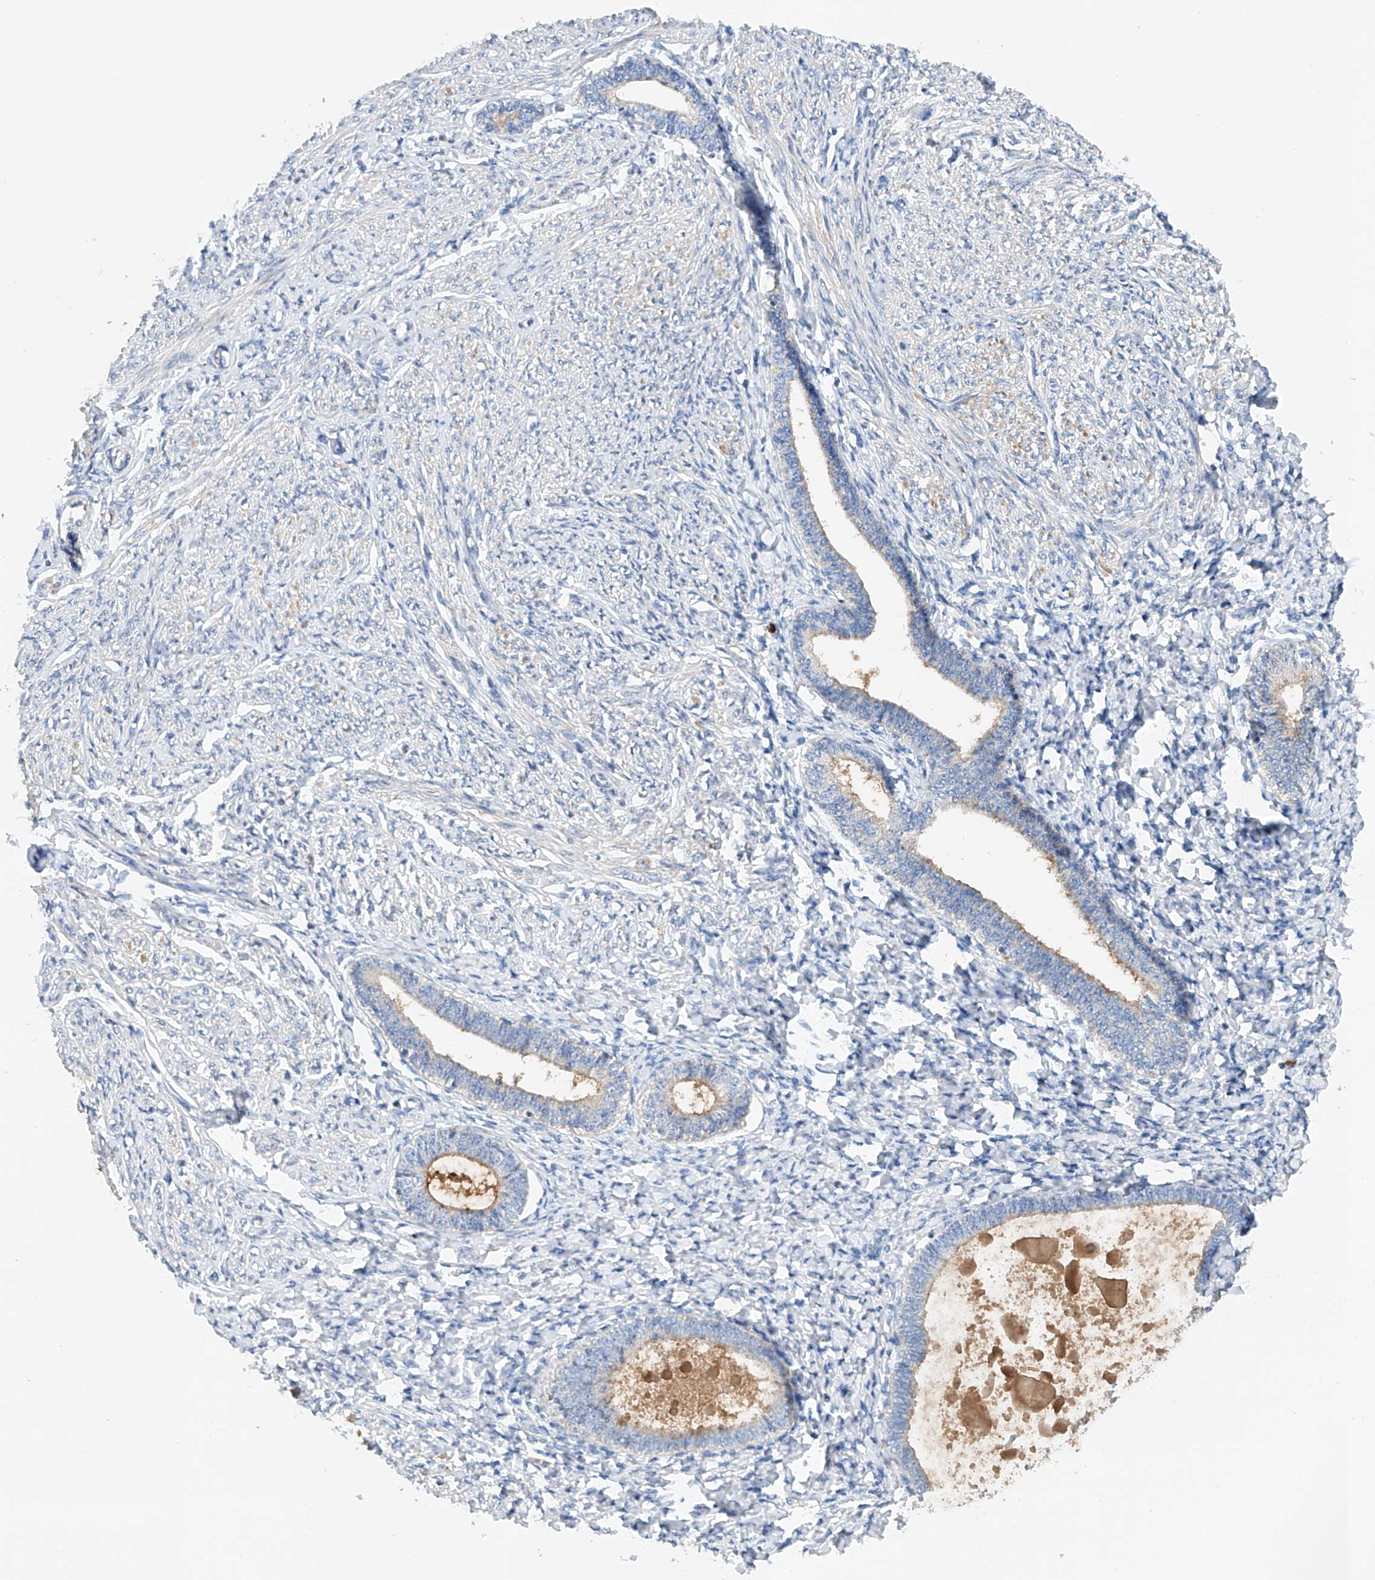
{"staining": {"intensity": "negative", "quantity": "none", "location": "none"}, "tissue": "endometrium", "cell_type": "Cells in endometrial stroma", "image_type": "normal", "snomed": [{"axis": "morphology", "description": "Normal tissue, NOS"}, {"axis": "topography", "description": "Endometrium"}], "caption": "Protein analysis of benign endometrium shows no significant positivity in cells in endometrial stroma. (Brightfield microscopy of DAB IHC at high magnification).", "gene": "GPC4", "patient": {"sex": "female", "age": 72}}